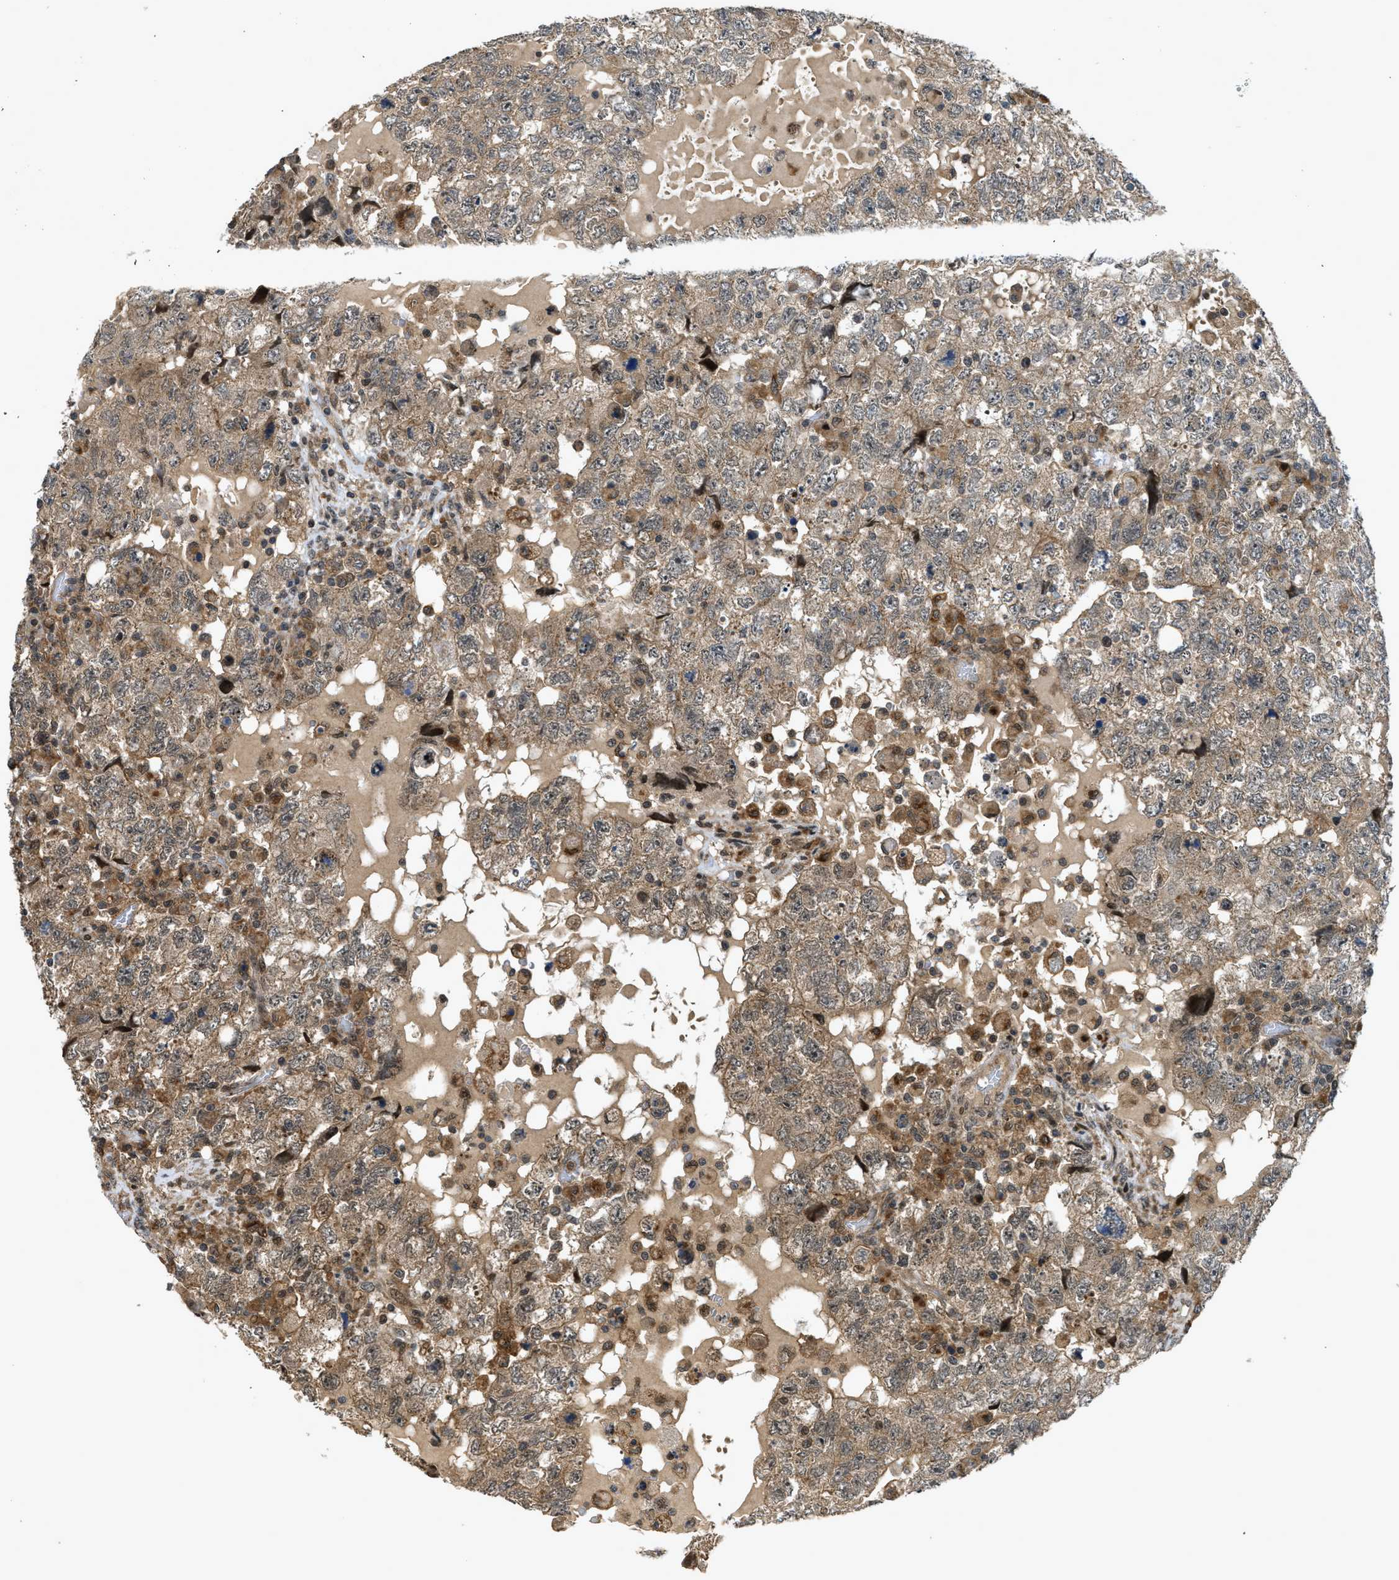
{"staining": {"intensity": "moderate", "quantity": ">75%", "location": "cytoplasmic/membranous"}, "tissue": "testis cancer", "cell_type": "Tumor cells", "image_type": "cancer", "snomed": [{"axis": "morphology", "description": "Seminoma, NOS"}, {"axis": "topography", "description": "Testis"}], "caption": "Immunohistochemical staining of seminoma (testis) shows medium levels of moderate cytoplasmic/membranous protein staining in approximately >75% of tumor cells. (brown staining indicates protein expression, while blue staining denotes nuclei).", "gene": "DNAJC28", "patient": {"sex": "male", "age": 22}}